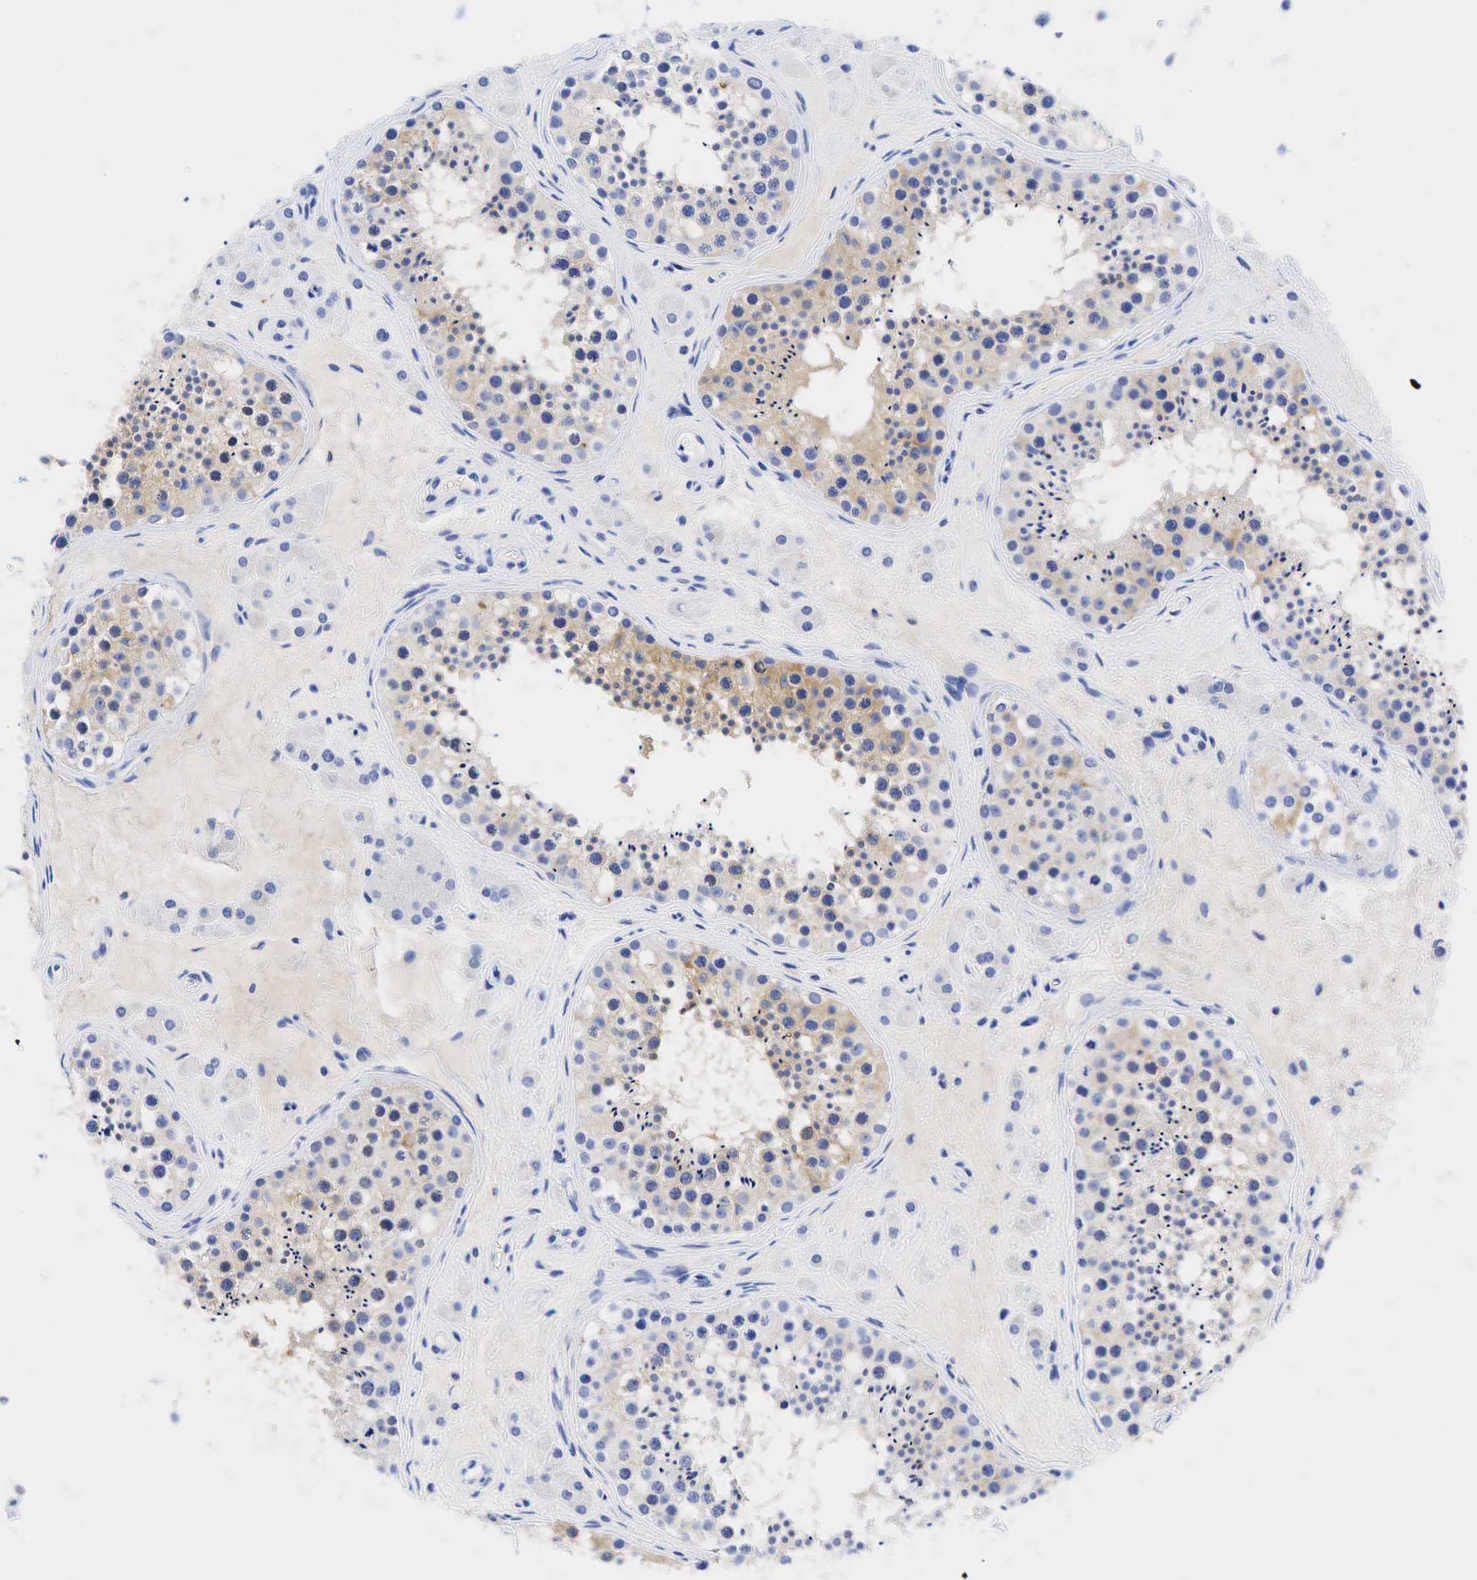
{"staining": {"intensity": "weak", "quantity": "25%-75%", "location": "cytoplasmic/membranous"}, "tissue": "testis", "cell_type": "Cells in seminiferous ducts", "image_type": "normal", "snomed": [{"axis": "morphology", "description": "Normal tissue, NOS"}, {"axis": "topography", "description": "Testis"}], "caption": "Normal testis reveals weak cytoplasmic/membranous staining in approximately 25%-75% of cells in seminiferous ducts, visualized by immunohistochemistry.", "gene": "CHGA", "patient": {"sex": "male", "age": 38}}